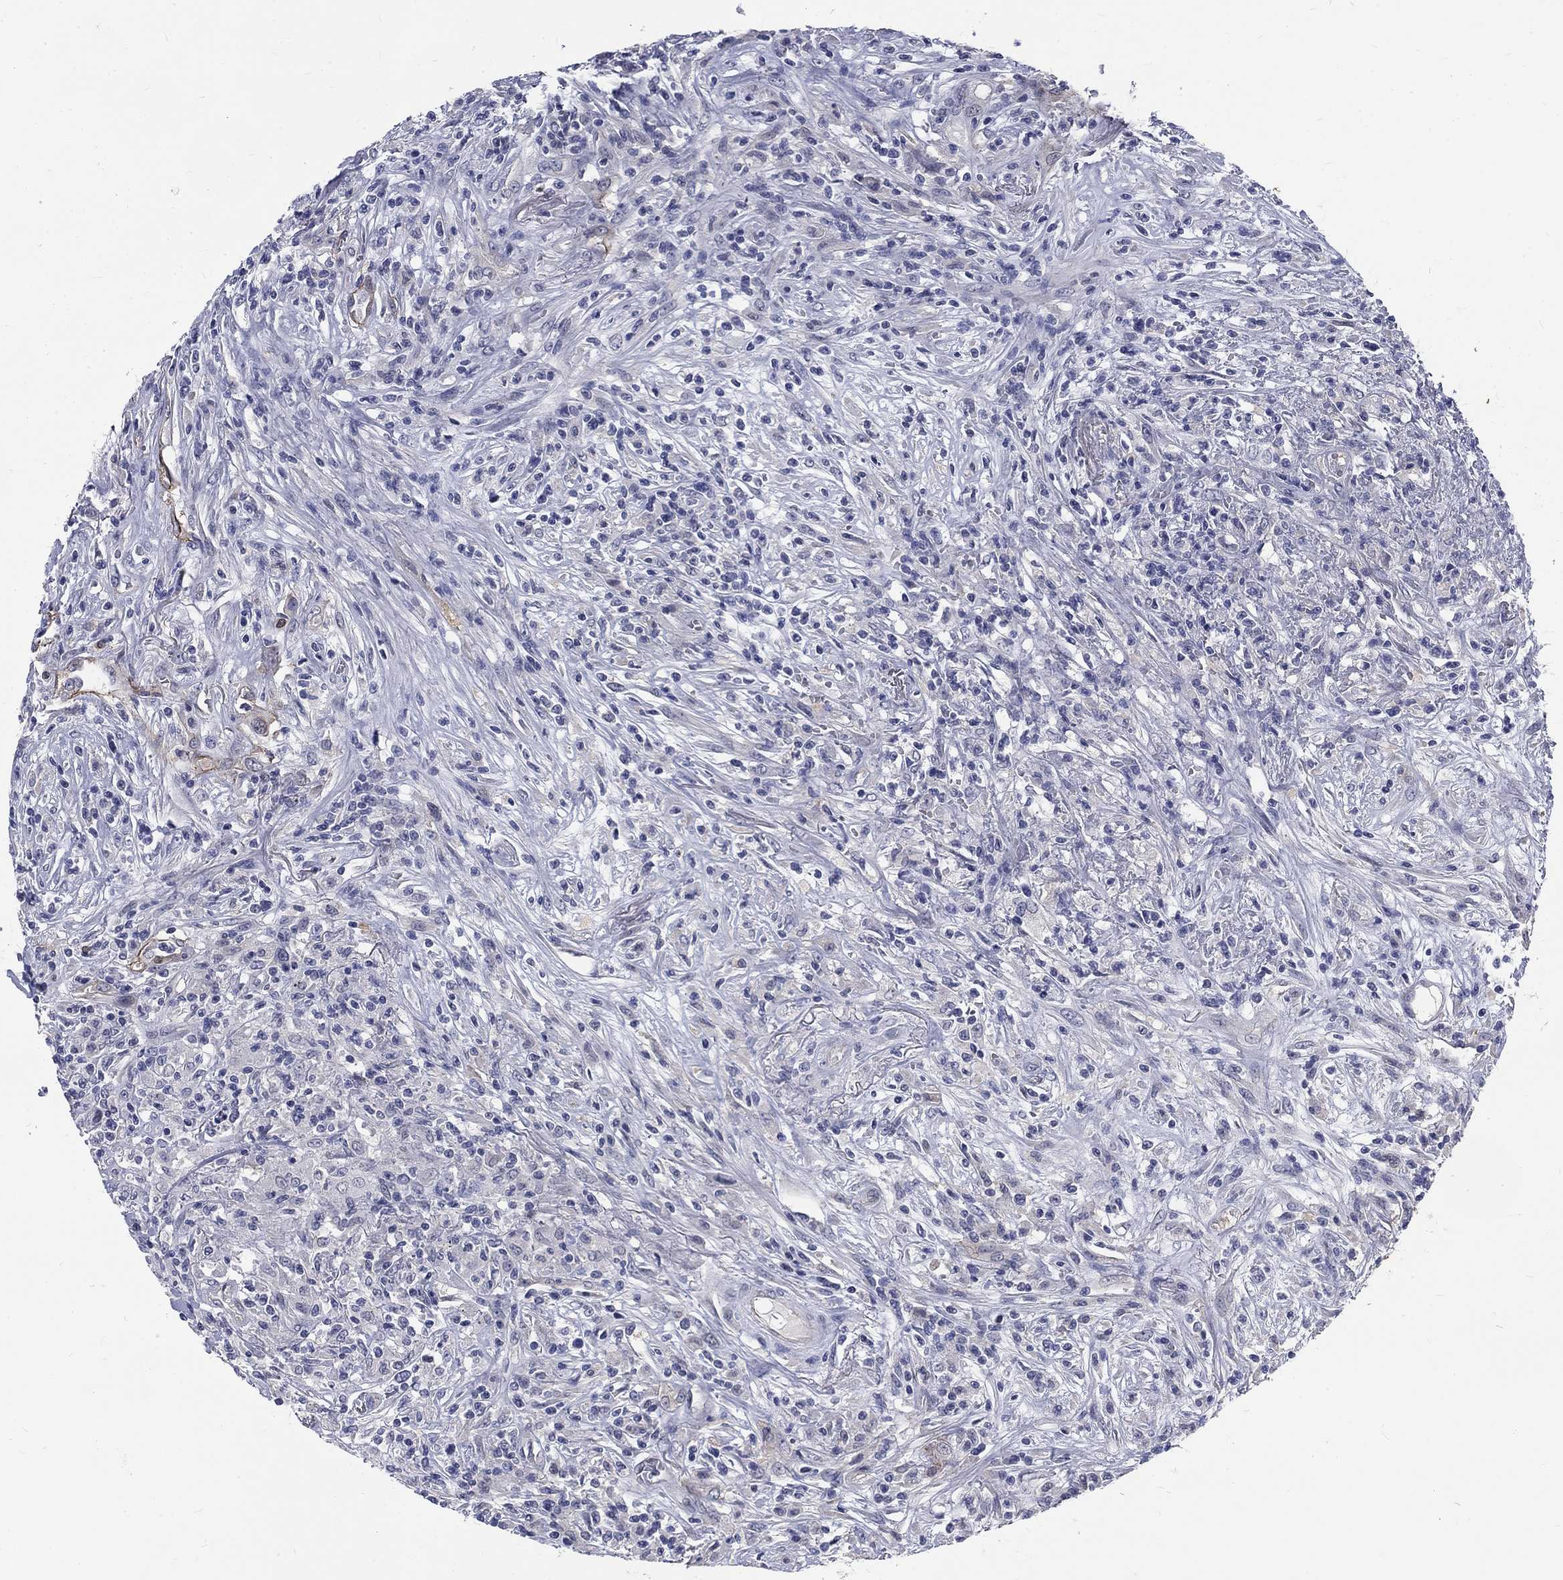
{"staining": {"intensity": "negative", "quantity": "none", "location": "none"}, "tissue": "lymphoma", "cell_type": "Tumor cells", "image_type": "cancer", "snomed": [{"axis": "morphology", "description": "Malignant lymphoma, non-Hodgkin's type, High grade"}, {"axis": "topography", "description": "Lung"}], "caption": "Tumor cells are negative for brown protein staining in malignant lymphoma, non-Hodgkin's type (high-grade). (Brightfield microscopy of DAB (3,3'-diaminobenzidine) IHC at high magnification).", "gene": "PHKA1", "patient": {"sex": "male", "age": 79}}